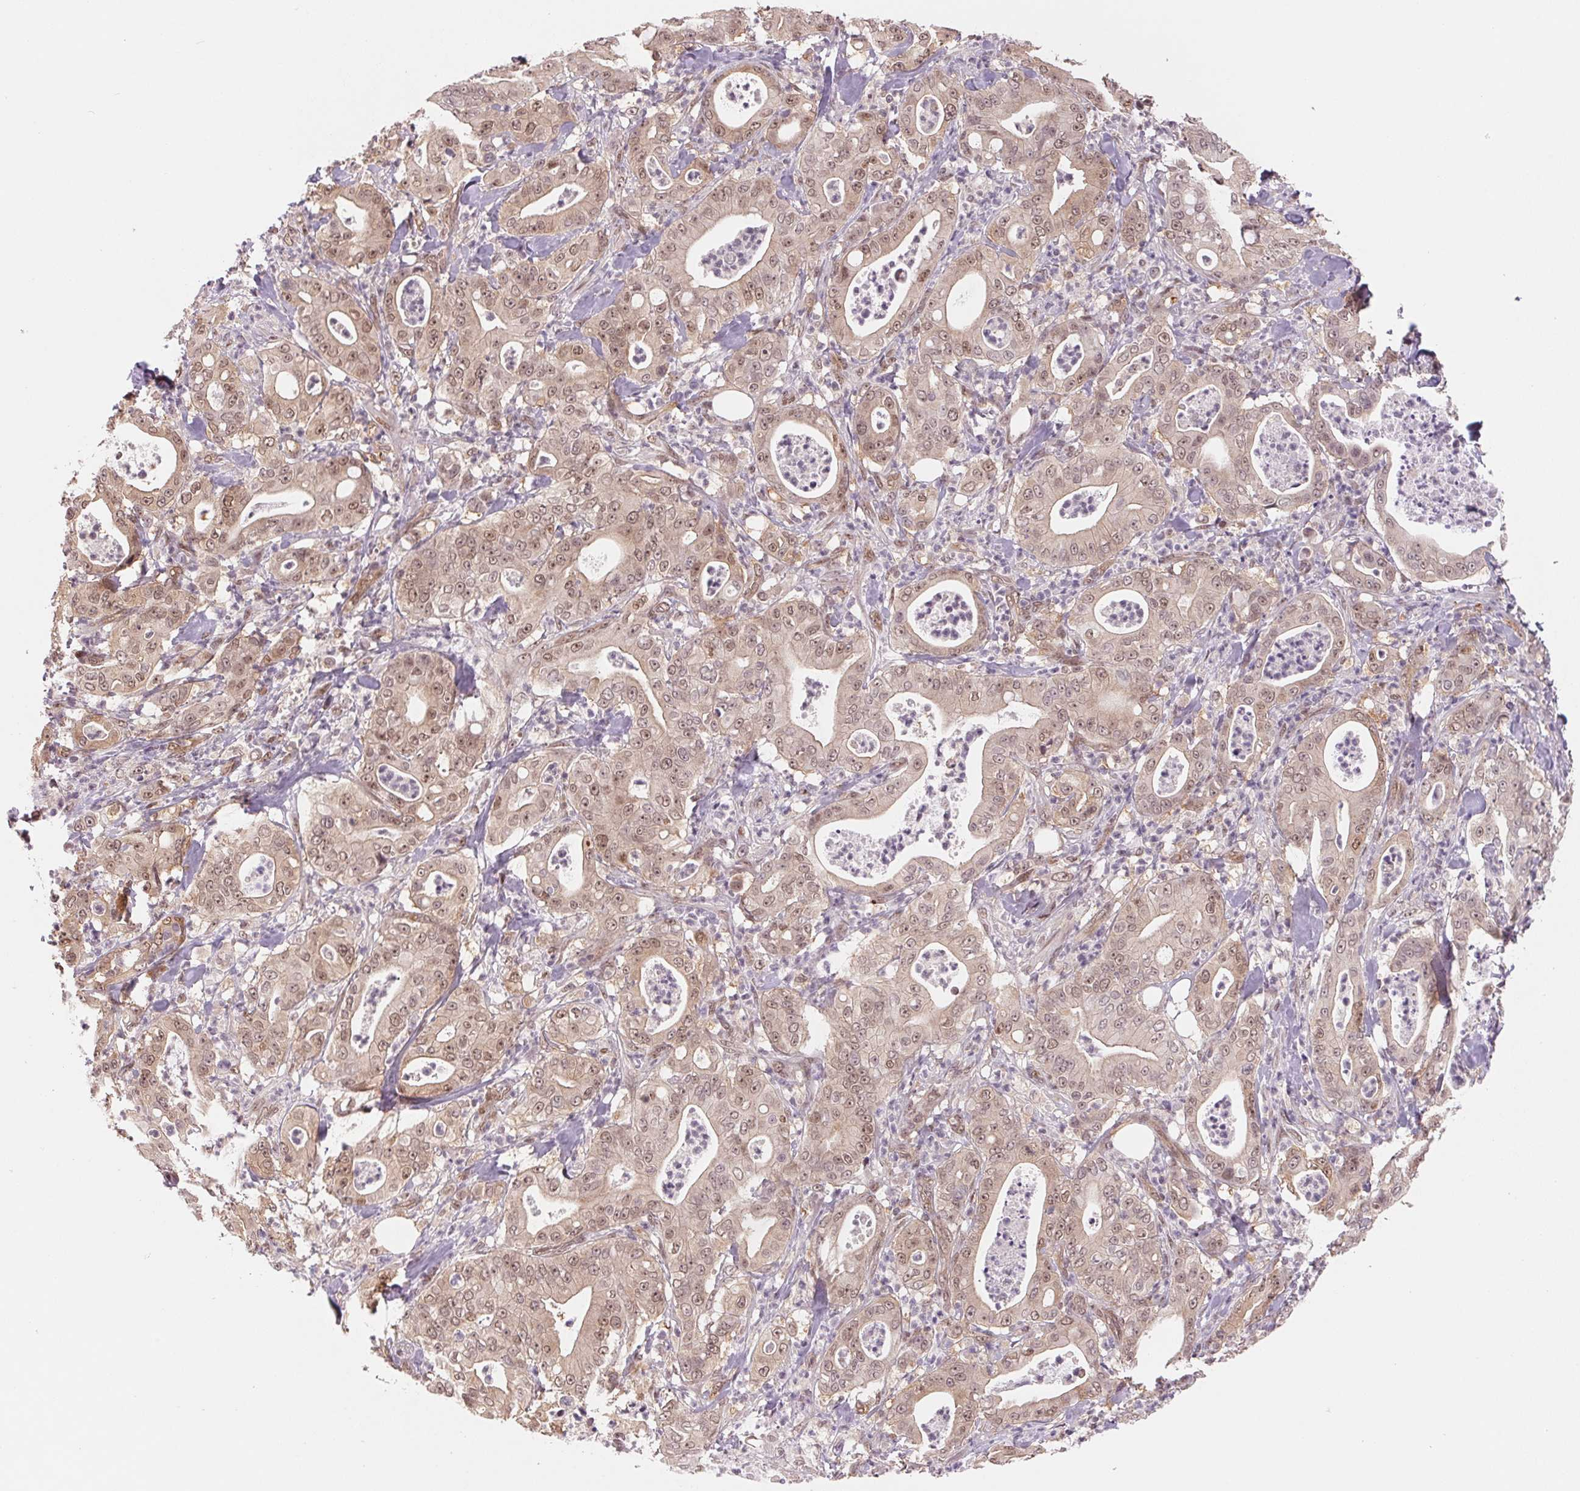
{"staining": {"intensity": "weak", "quantity": ">75%", "location": "cytoplasmic/membranous,nuclear"}, "tissue": "pancreatic cancer", "cell_type": "Tumor cells", "image_type": "cancer", "snomed": [{"axis": "morphology", "description": "Adenocarcinoma, NOS"}, {"axis": "topography", "description": "Pancreas"}], "caption": "This is a photomicrograph of IHC staining of pancreatic cancer, which shows weak positivity in the cytoplasmic/membranous and nuclear of tumor cells.", "gene": "DNAJB6", "patient": {"sex": "male", "age": 71}}